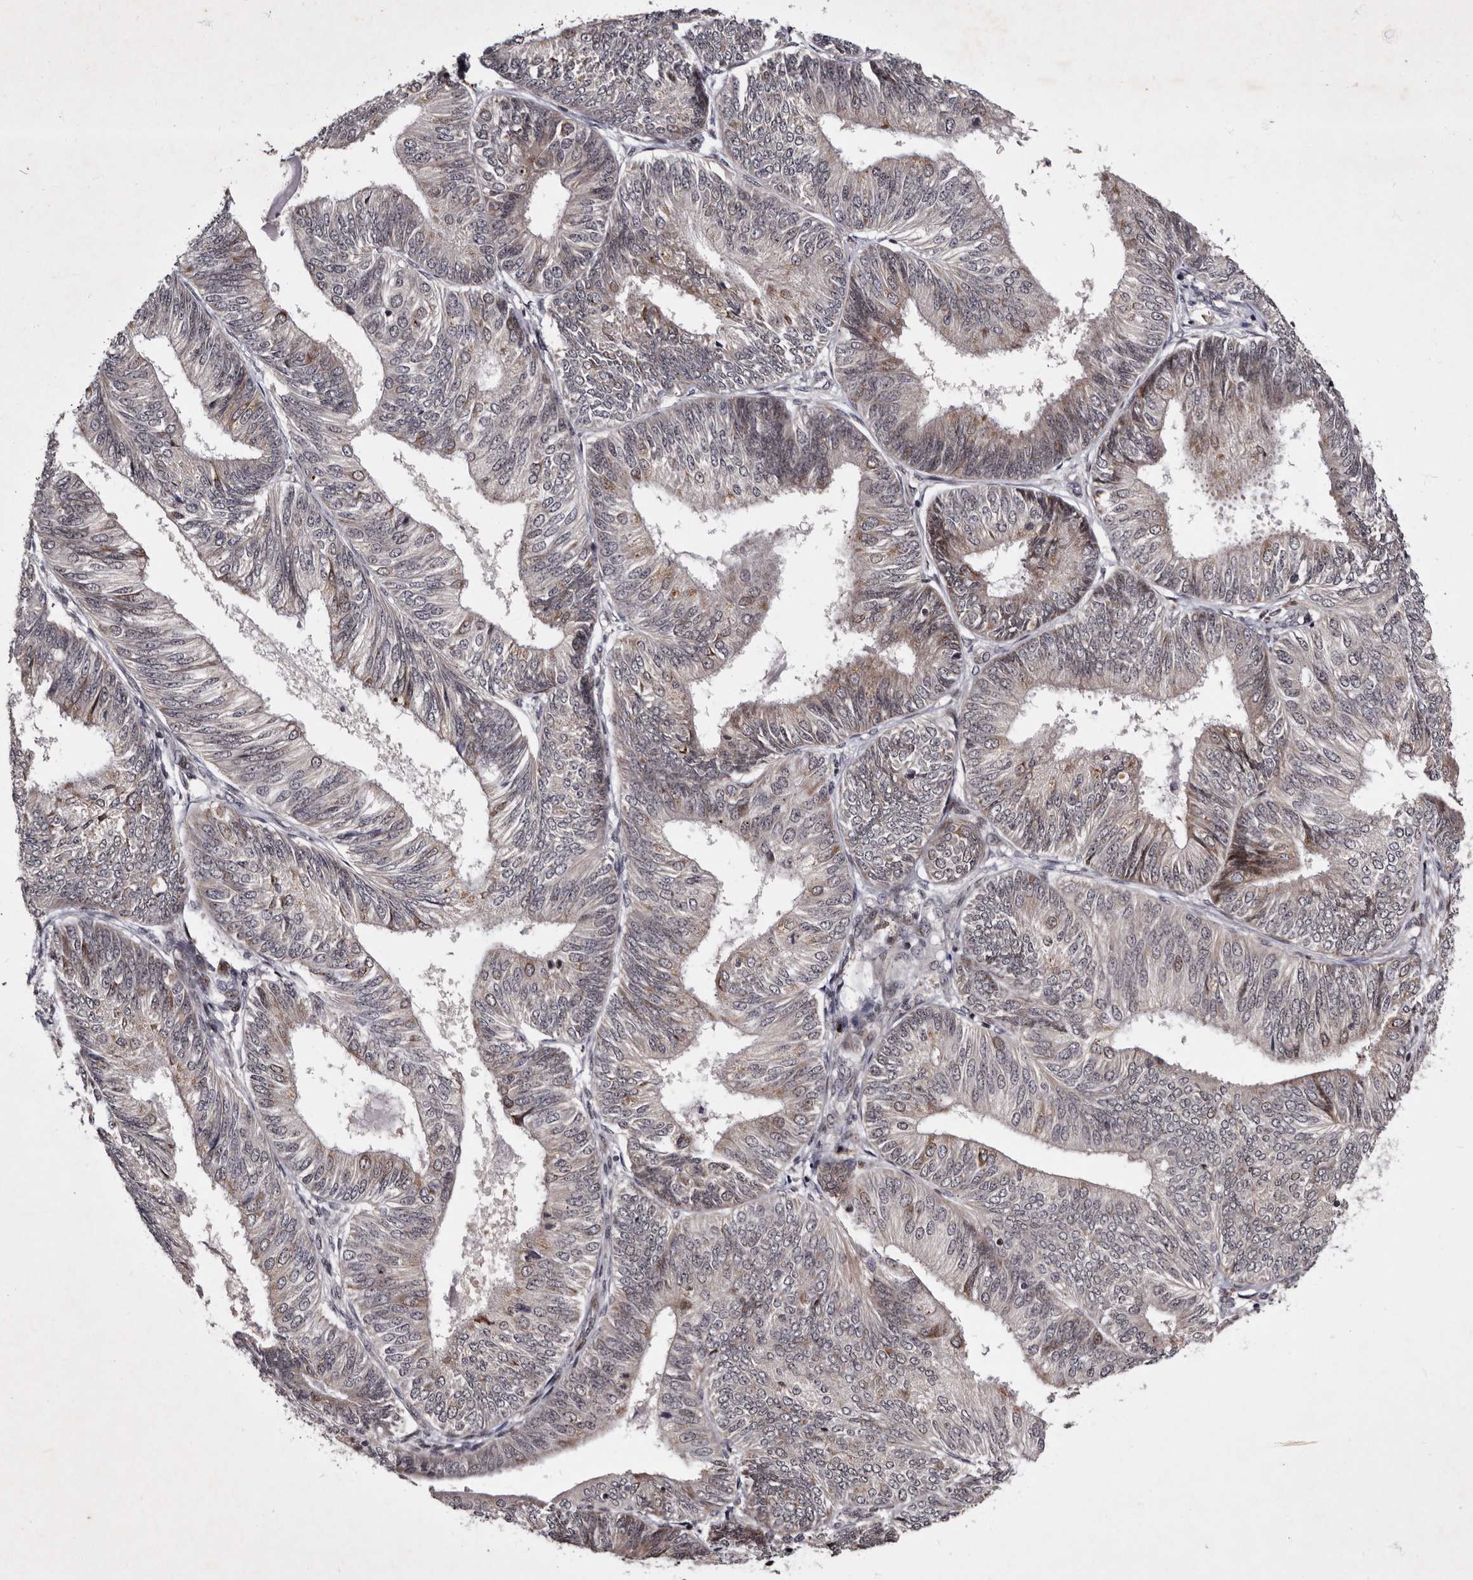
{"staining": {"intensity": "weak", "quantity": "<25%", "location": "cytoplasmic/membranous"}, "tissue": "endometrial cancer", "cell_type": "Tumor cells", "image_type": "cancer", "snomed": [{"axis": "morphology", "description": "Adenocarcinoma, NOS"}, {"axis": "topography", "description": "Endometrium"}], "caption": "IHC of human endometrial cancer reveals no positivity in tumor cells. (DAB IHC, high magnification).", "gene": "TNKS", "patient": {"sex": "female", "age": 58}}